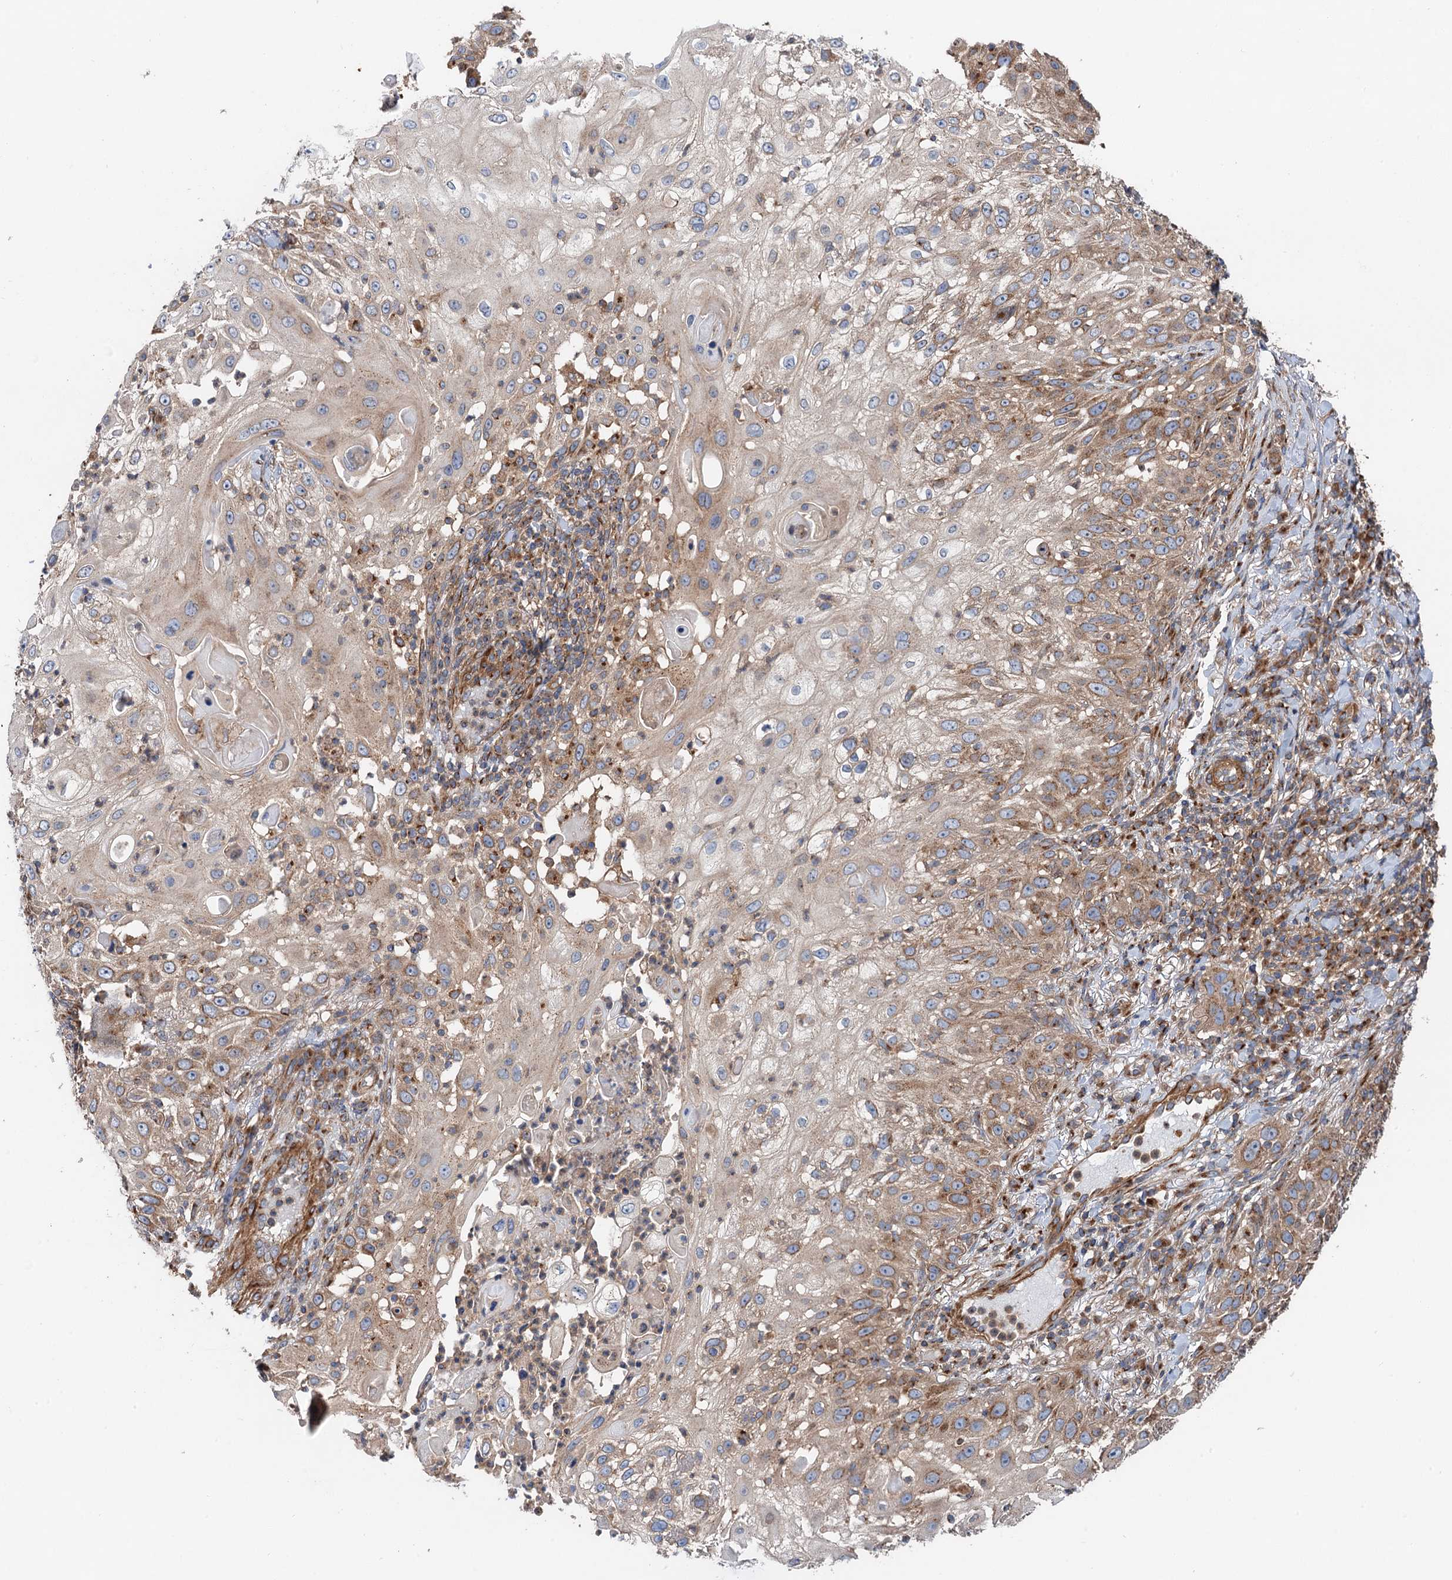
{"staining": {"intensity": "moderate", "quantity": "25%-75%", "location": "cytoplasmic/membranous"}, "tissue": "skin cancer", "cell_type": "Tumor cells", "image_type": "cancer", "snomed": [{"axis": "morphology", "description": "Squamous cell carcinoma, NOS"}, {"axis": "topography", "description": "Skin"}], "caption": "Human skin cancer stained with a protein marker displays moderate staining in tumor cells.", "gene": "ANKRD26", "patient": {"sex": "female", "age": 44}}